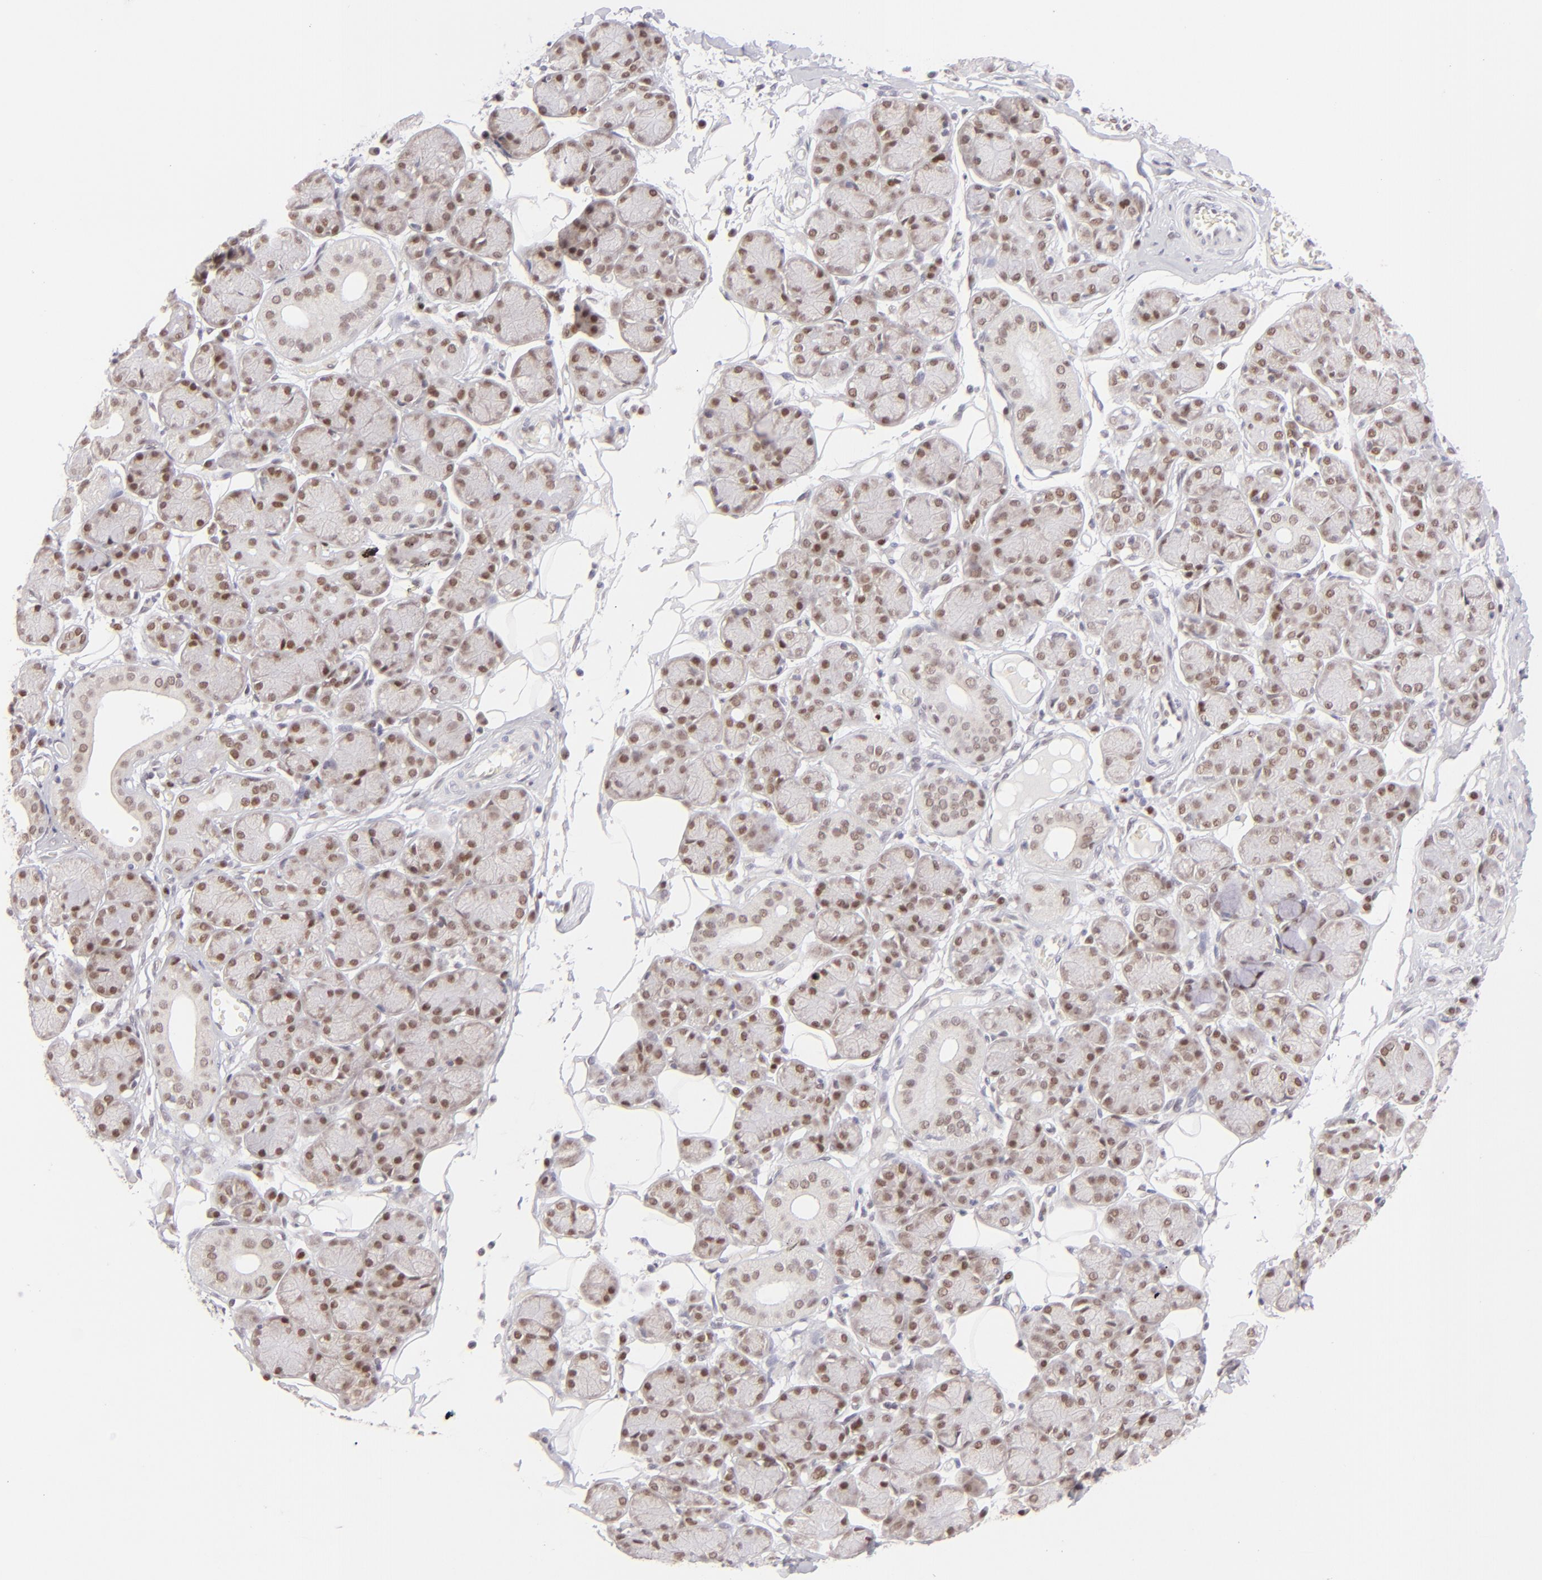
{"staining": {"intensity": "moderate", "quantity": "25%-75%", "location": "nuclear"}, "tissue": "salivary gland", "cell_type": "Glandular cells", "image_type": "normal", "snomed": [{"axis": "morphology", "description": "Normal tissue, NOS"}, {"axis": "topography", "description": "Salivary gland"}], "caption": "Immunohistochemical staining of normal human salivary gland displays 25%-75% levels of moderate nuclear protein staining in approximately 25%-75% of glandular cells.", "gene": "POU2F1", "patient": {"sex": "male", "age": 54}}